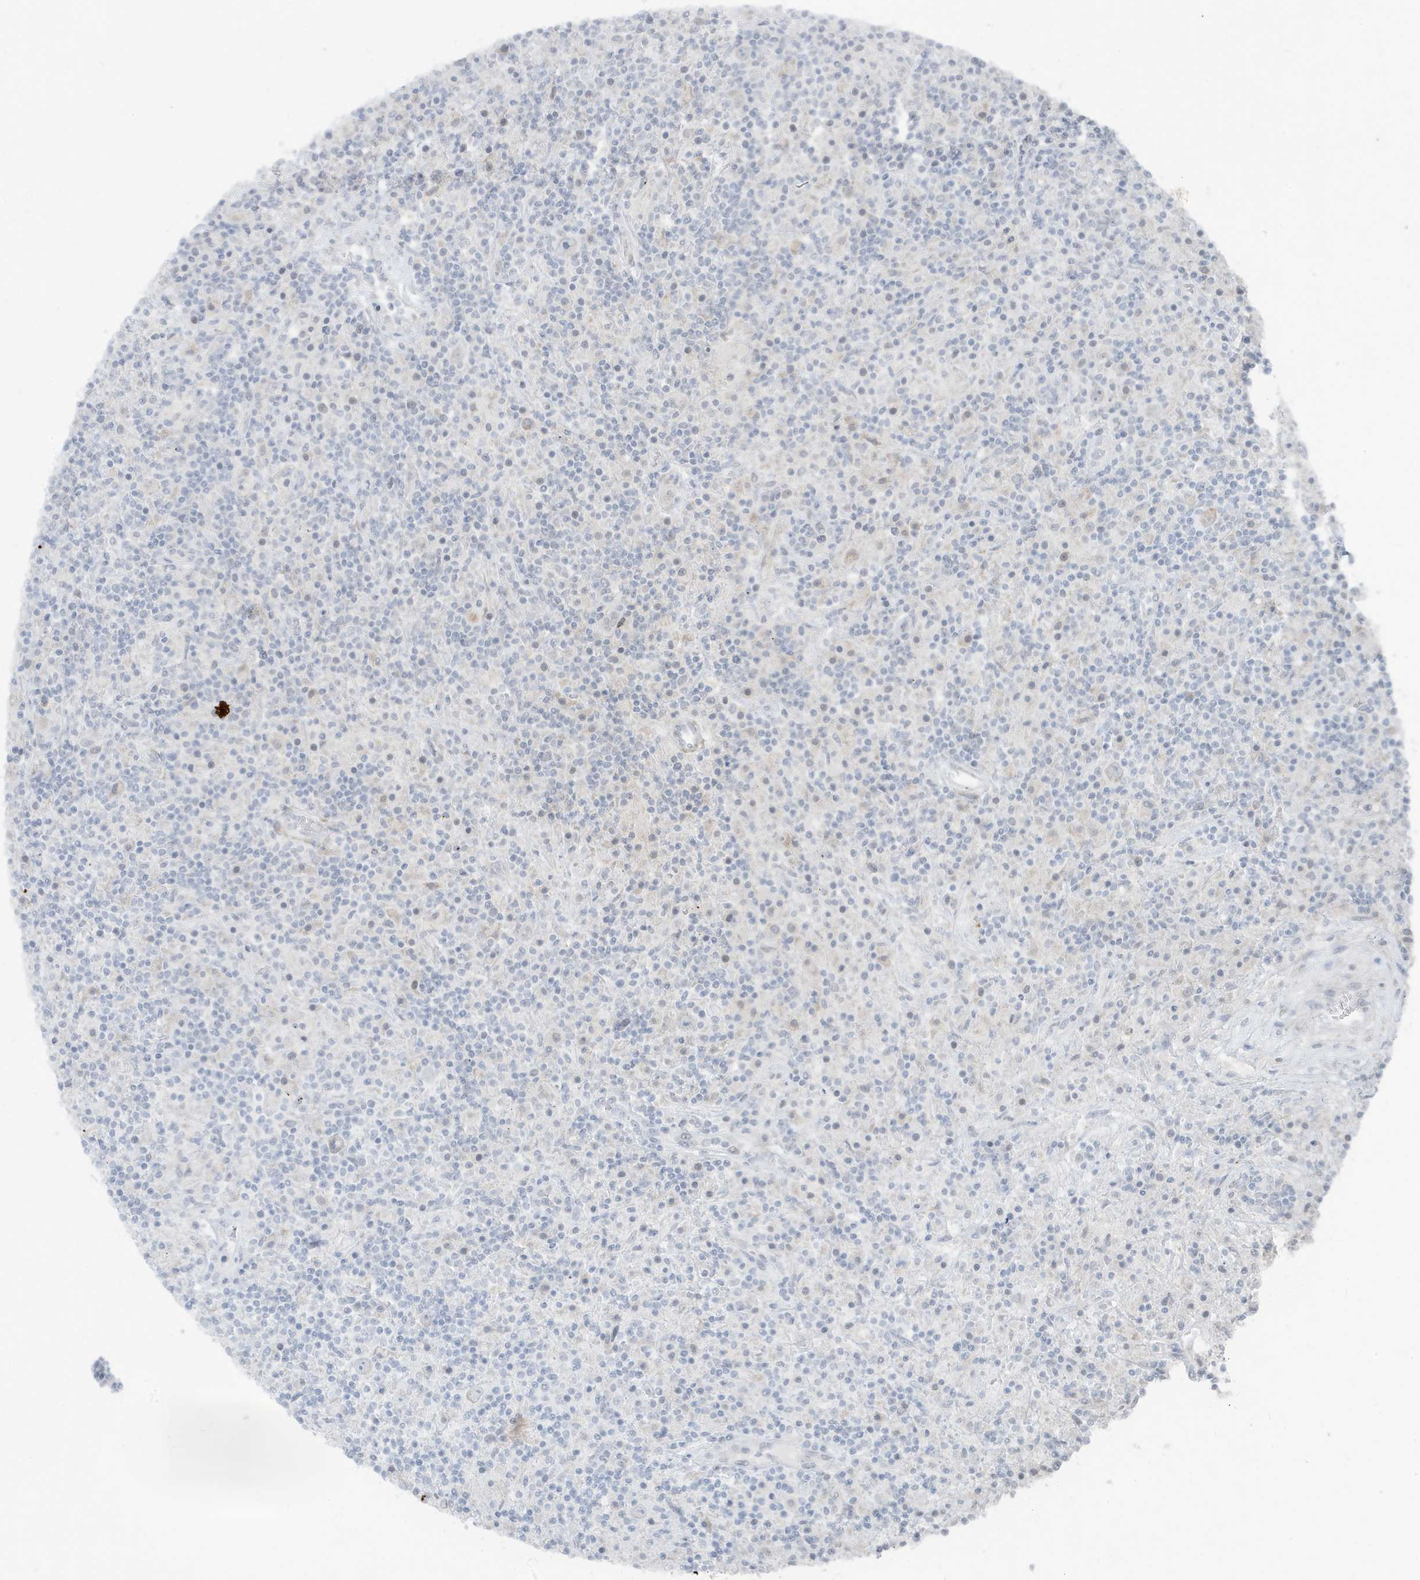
{"staining": {"intensity": "negative", "quantity": "none", "location": "none"}, "tissue": "lymphoma", "cell_type": "Tumor cells", "image_type": "cancer", "snomed": [{"axis": "morphology", "description": "Hodgkin's disease, NOS"}, {"axis": "topography", "description": "Lymph node"}], "caption": "Tumor cells are negative for protein expression in human Hodgkin's disease.", "gene": "CHCHD4", "patient": {"sex": "male", "age": 70}}